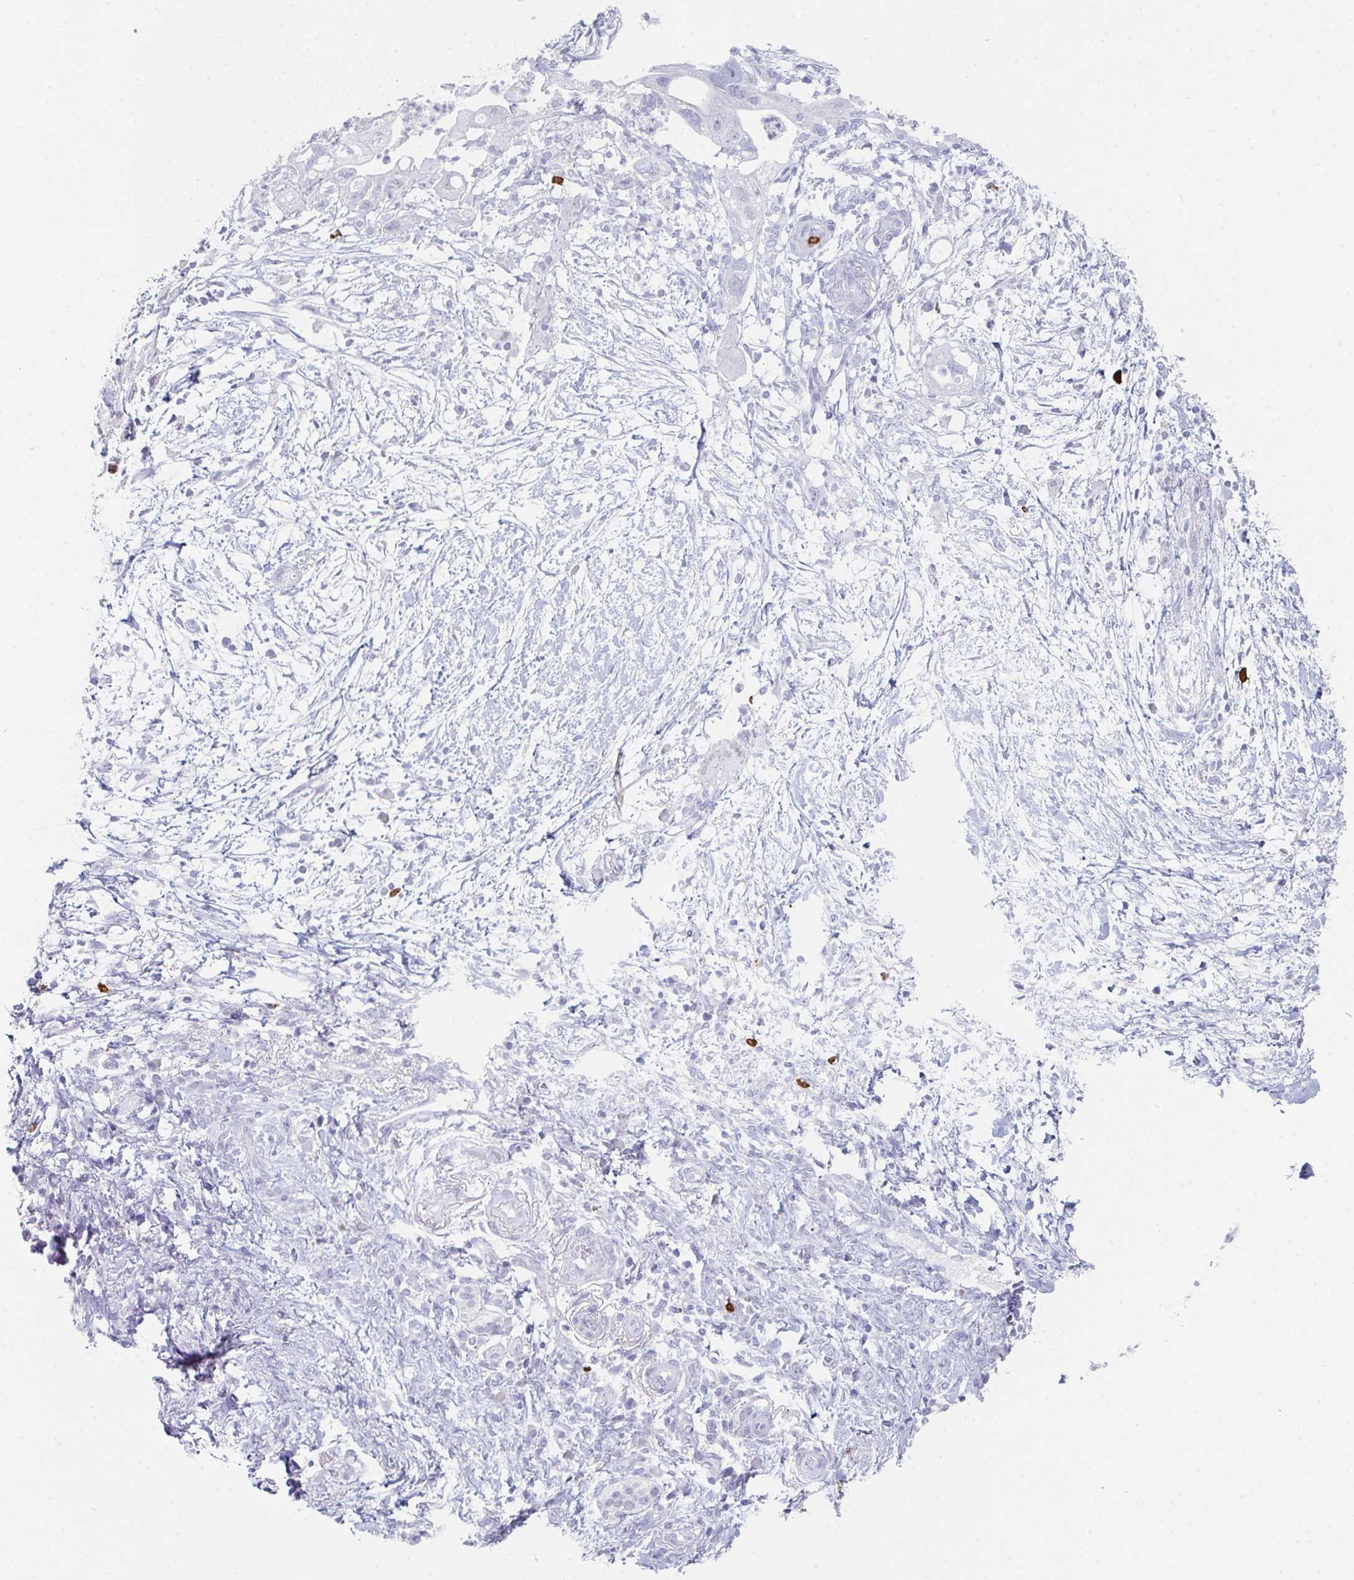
{"staining": {"intensity": "negative", "quantity": "none", "location": "none"}, "tissue": "pancreatic cancer", "cell_type": "Tumor cells", "image_type": "cancer", "snomed": [{"axis": "morphology", "description": "Adenocarcinoma, NOS"}, {"axis": "topography", "description": "Pancreas"}], "caption": "This is an immunohistochemistry (IHC) micrograph of adenocarcinoma (pancreatic). There is no staining in tumor cells.", "gene": "RUBCN", "patient": {"sex": "female", "age": 72}}